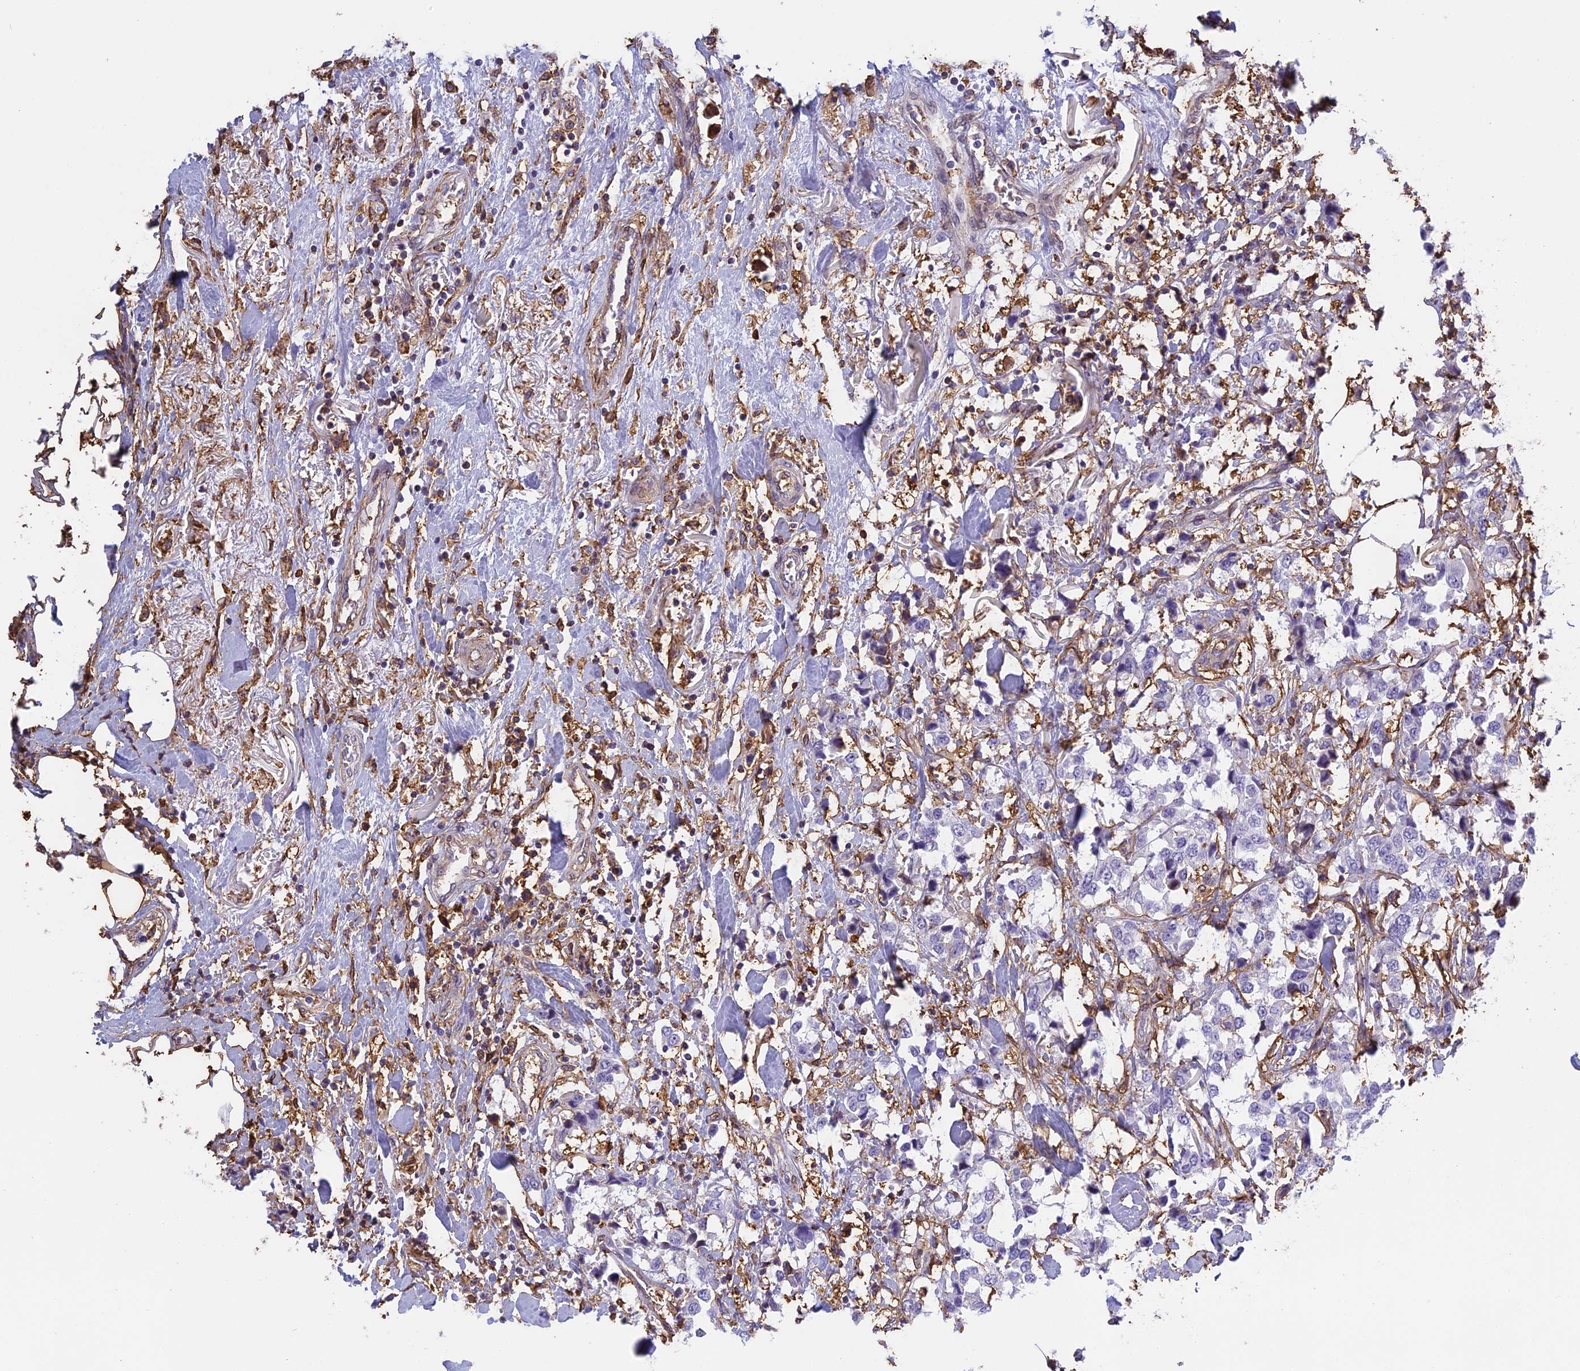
{"staining": {"intensity": "negative", "quantity": "none", "location": "none"}, "tissue": "breast cancer", "cell_type": "Tumor cells", "image_type": "cancer", "snomed": [{"axis": "morphology", "description": "Duct carcinoma"}, {"axis": "topography", "description": "Breast"}], "caption": "Tumor cells are negative for protein expression in human breast infiltrating ductal carcinoma.", "gene": "TMEM255B", "patient": {"sex": "female", "age": 80}}